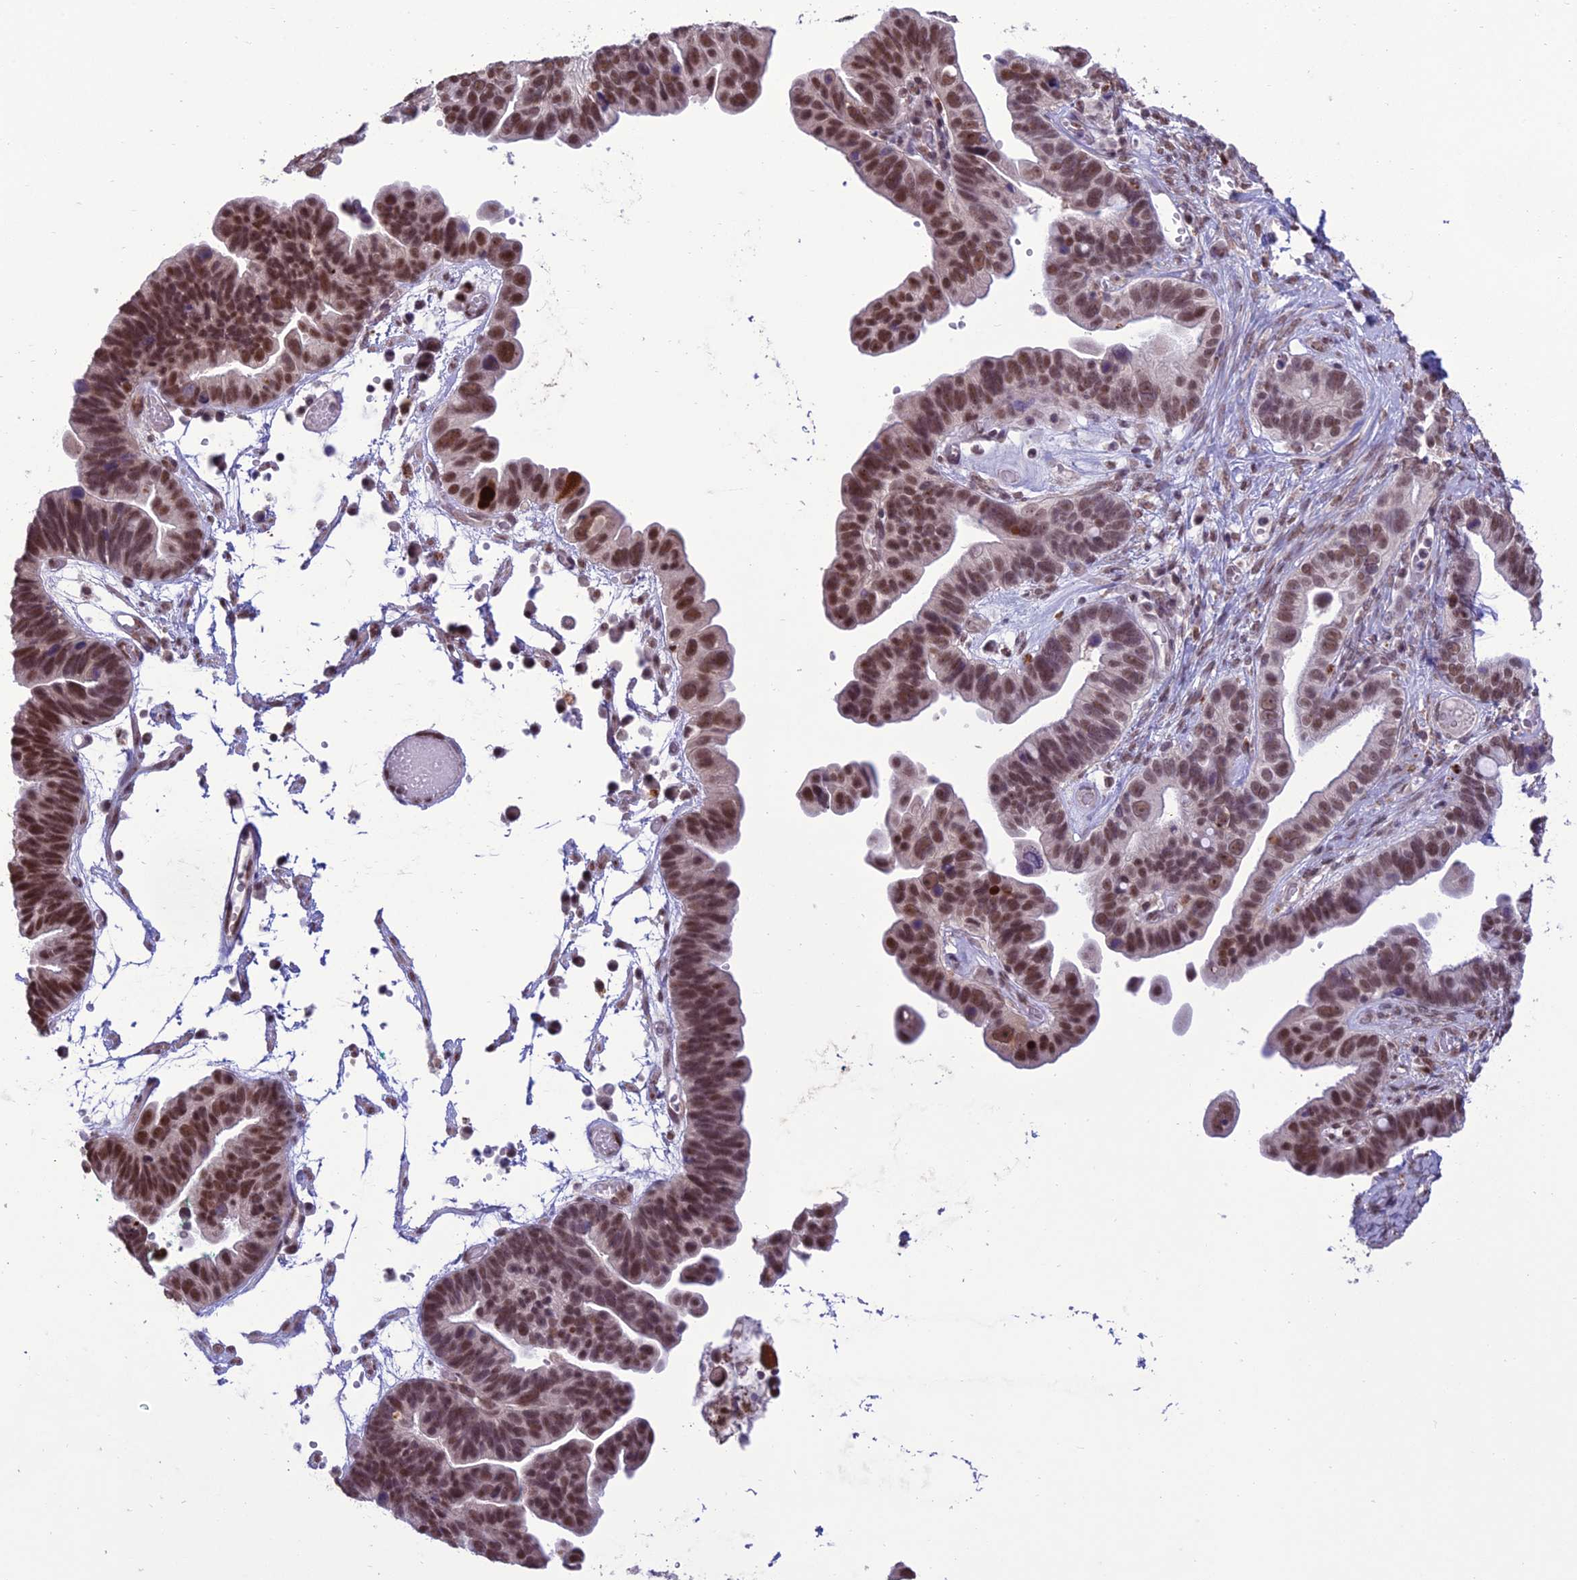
{"staining": {"intensity": "moderate", "quantity": ">75%", "location": "nuclear"}, "tissue": "ovarian cancer", "cell_type": "Tumor cells", "image_type": "cancer", "snomed": [{"axis": "morphology", "description": "Cystadenocarcinoma, serous, NOS"}, {"axis": "topography", "description": "Ovary"}], "caption": "A medium amount of moderate nuclear expression is appreciated in about >75% of tumor cells in ovarian cancer (serous cystadenocarcinoma) tissue. The staining was performed using DAB to visualize the protein expression in brown, while the nuclei were stained in blue with hematoxylin (Magnification: 20x).", "gene": "RANBP3", "patient": {"sex": "female", "age": 56}}